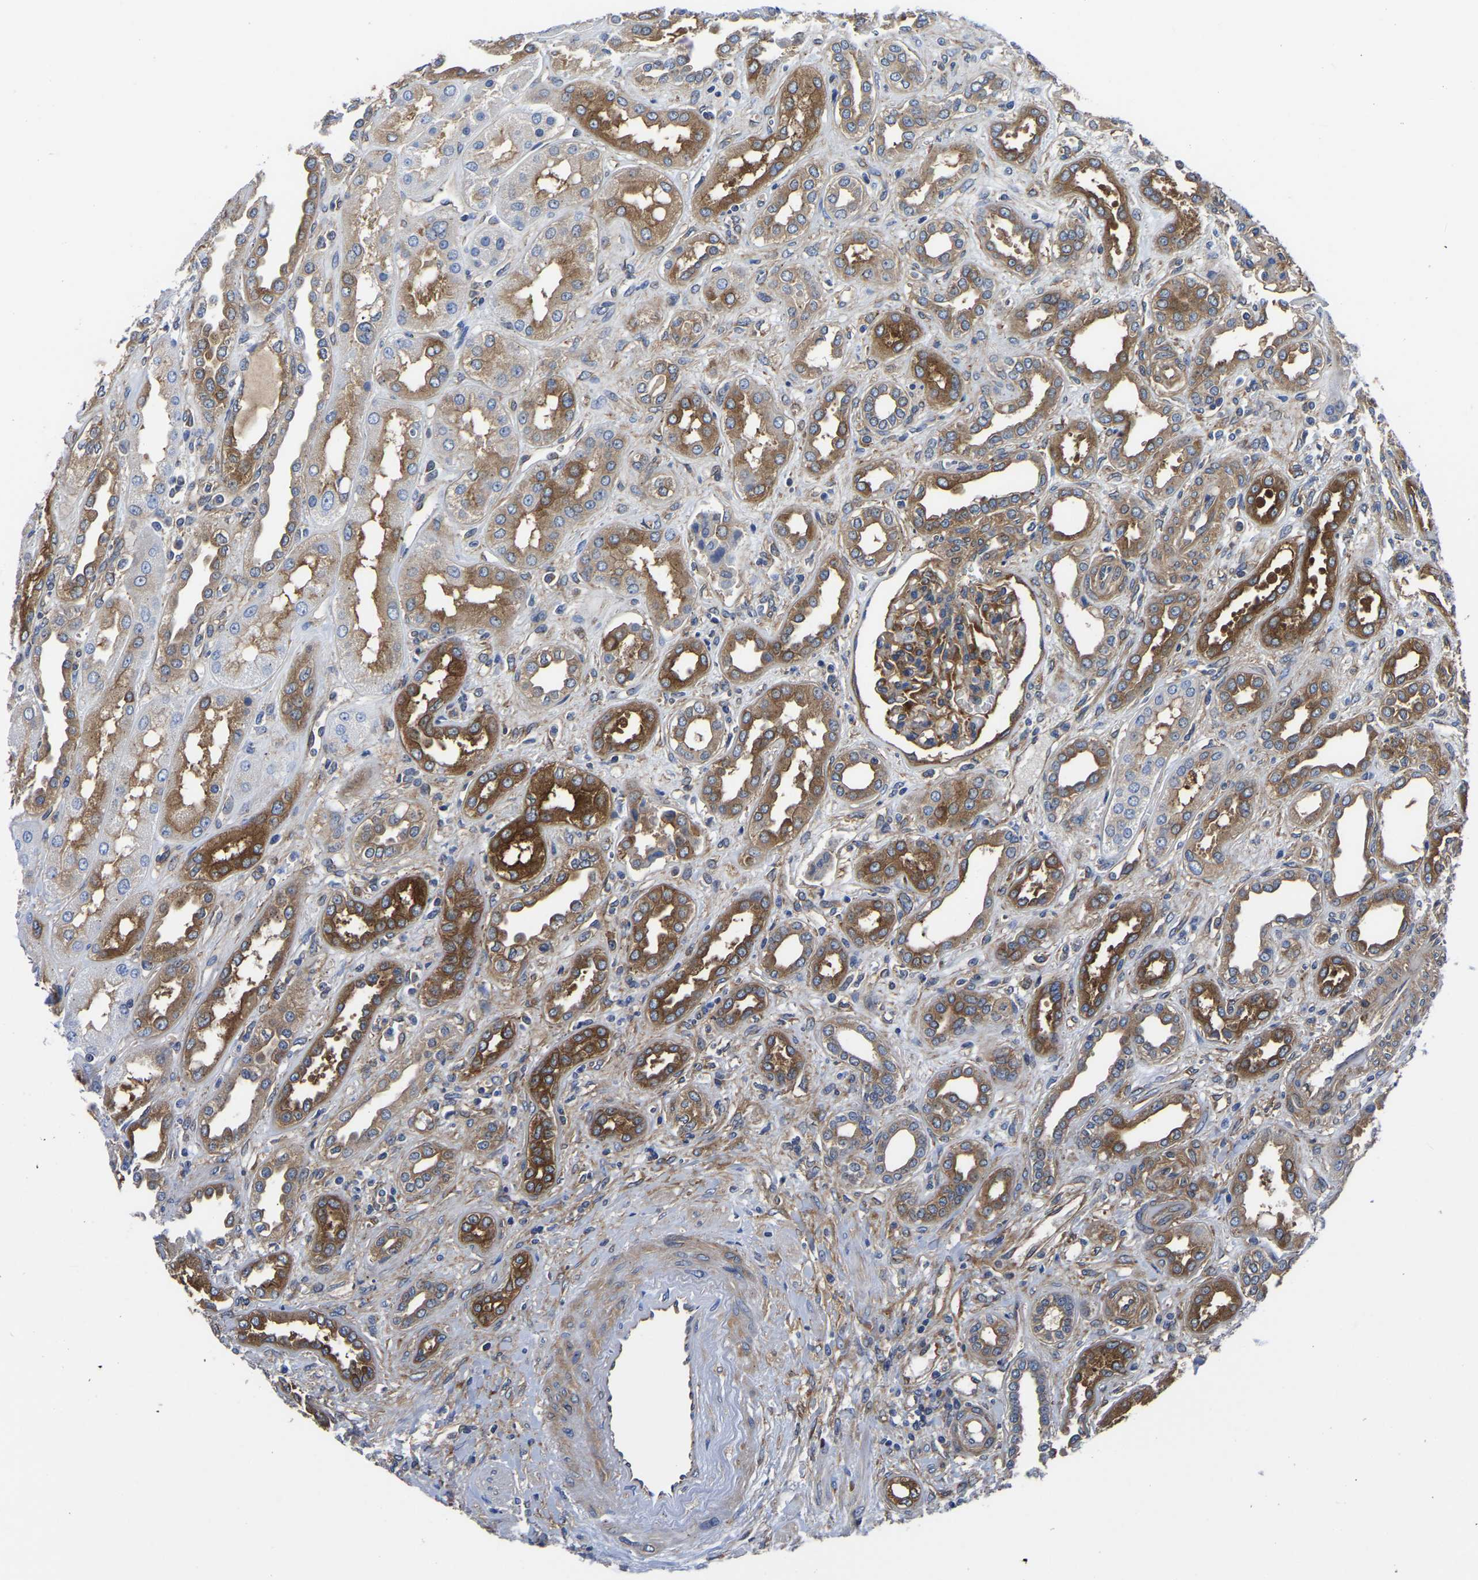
{"staining": {"intensity": "moderate", "quantity": "25%-75%", "location": "cytoplasmic/membranous"}, "tissue": "kidney", "cell_type": "Cells in glomeruli", "image_type": "normal", "snomed": [{"axis": "morphology", "description": "Normal tissue, NOS"}, {"axis": "topography", "description": "Kidney"}], "caption": "A brown stain shows moderate cytoplasmic/membranous expression of a protein in cells in glomeruli of normal kidney. (Stains: DAB (3,3'-diaminobenzidine) in brown, nuclei in blue, Microscopy: brightfield microscopy at high magnification).", "gene": "TFG", "patient": {"sex": "male", "age": 59}}